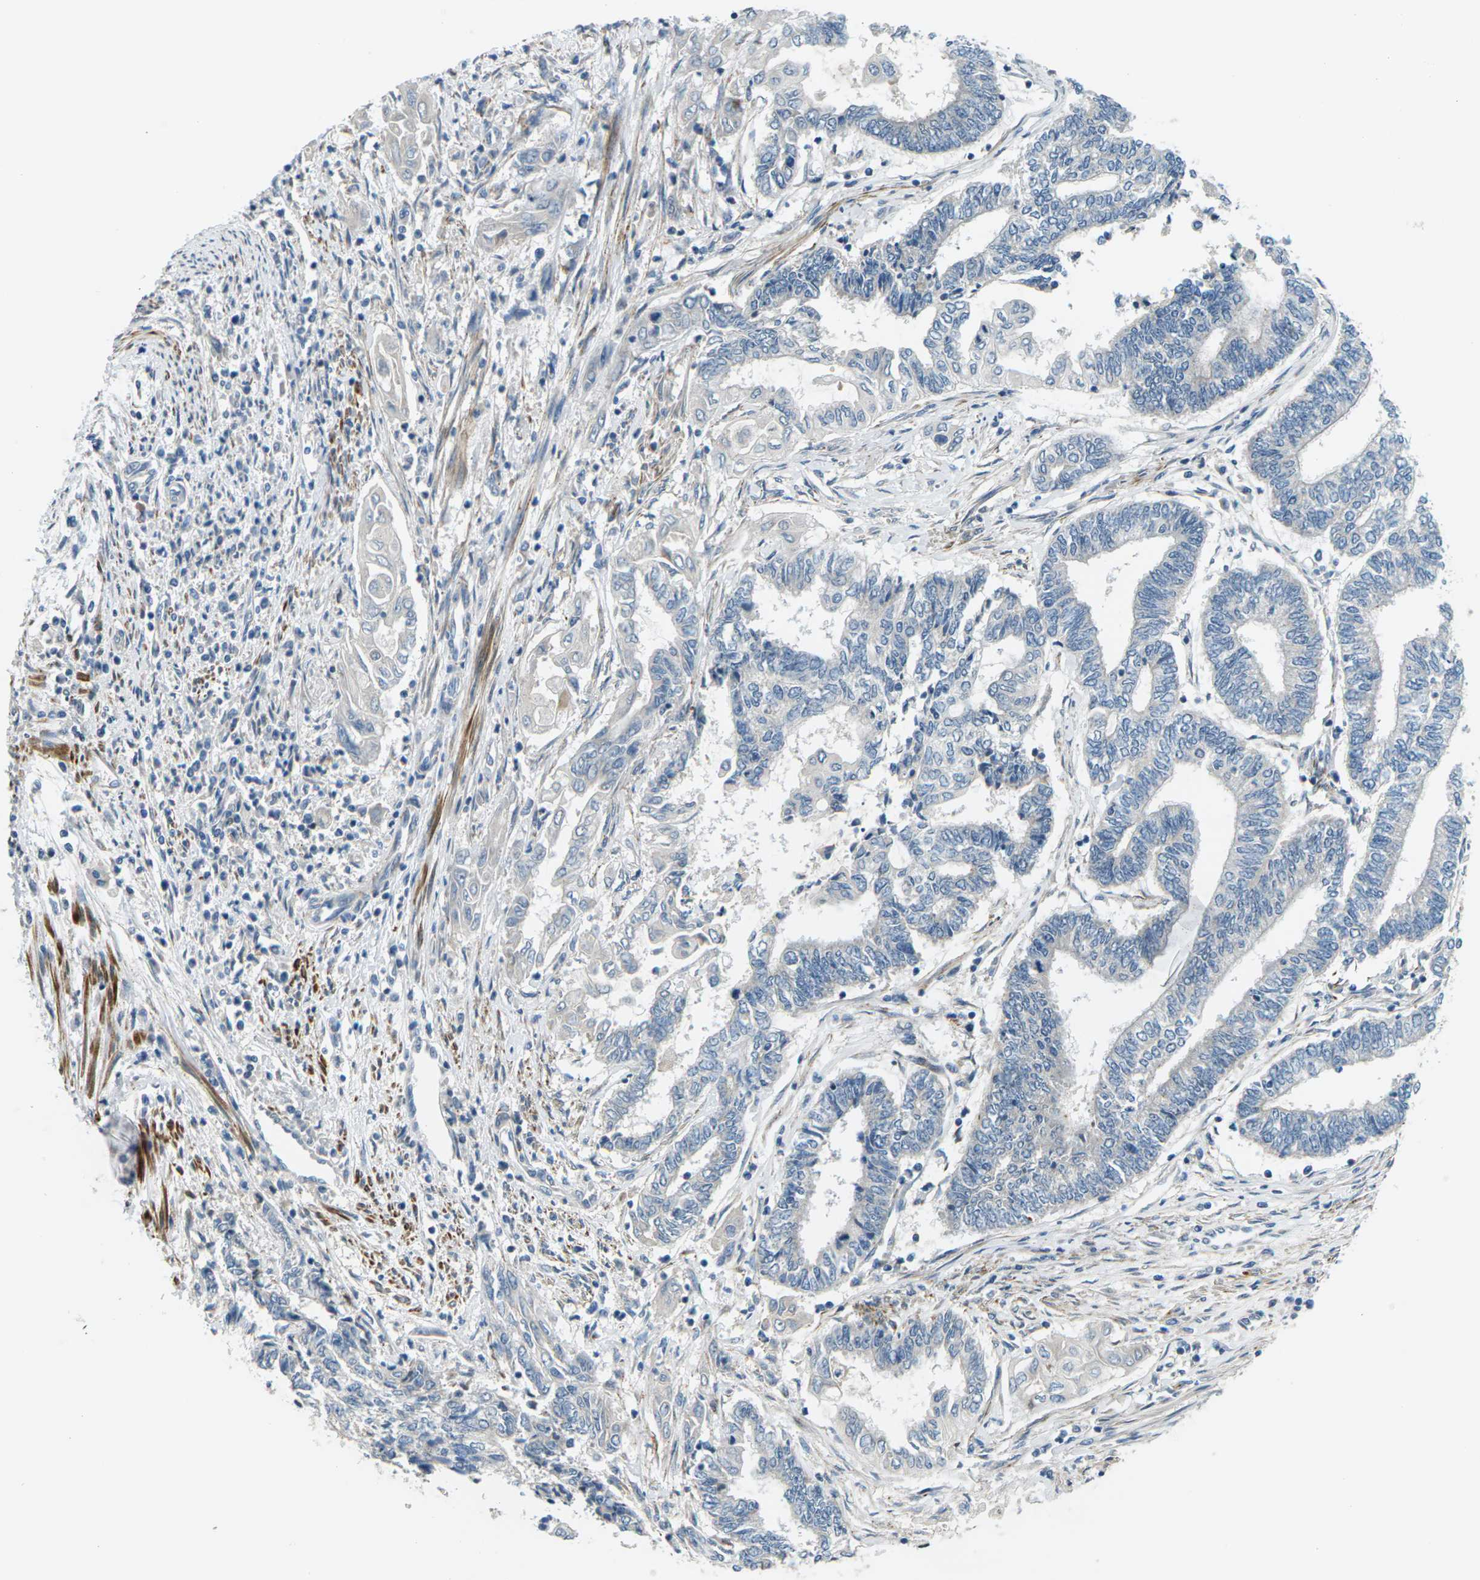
{"staining": {"intensity": "negative", "quantity": "none", "location": "none"}, "tissue": "endometrial cancer", "cell_type": "Tumor cells", "image_type": "cancer", "snomed": [{"axis": "morphology", "description": "Adenocarcinoma, NOS"}, {"axis": "topography", "description": "Uterus"}, {"axis": "topography", "description": "Endometrium"}], "caption": "This is a image of immunohistochemistry staining of endometrial adenocarcinoma, which shows no positivity in tumor cells.", "gene": "SLC13A3", "patient": {"sex": "female", "age": 70}}